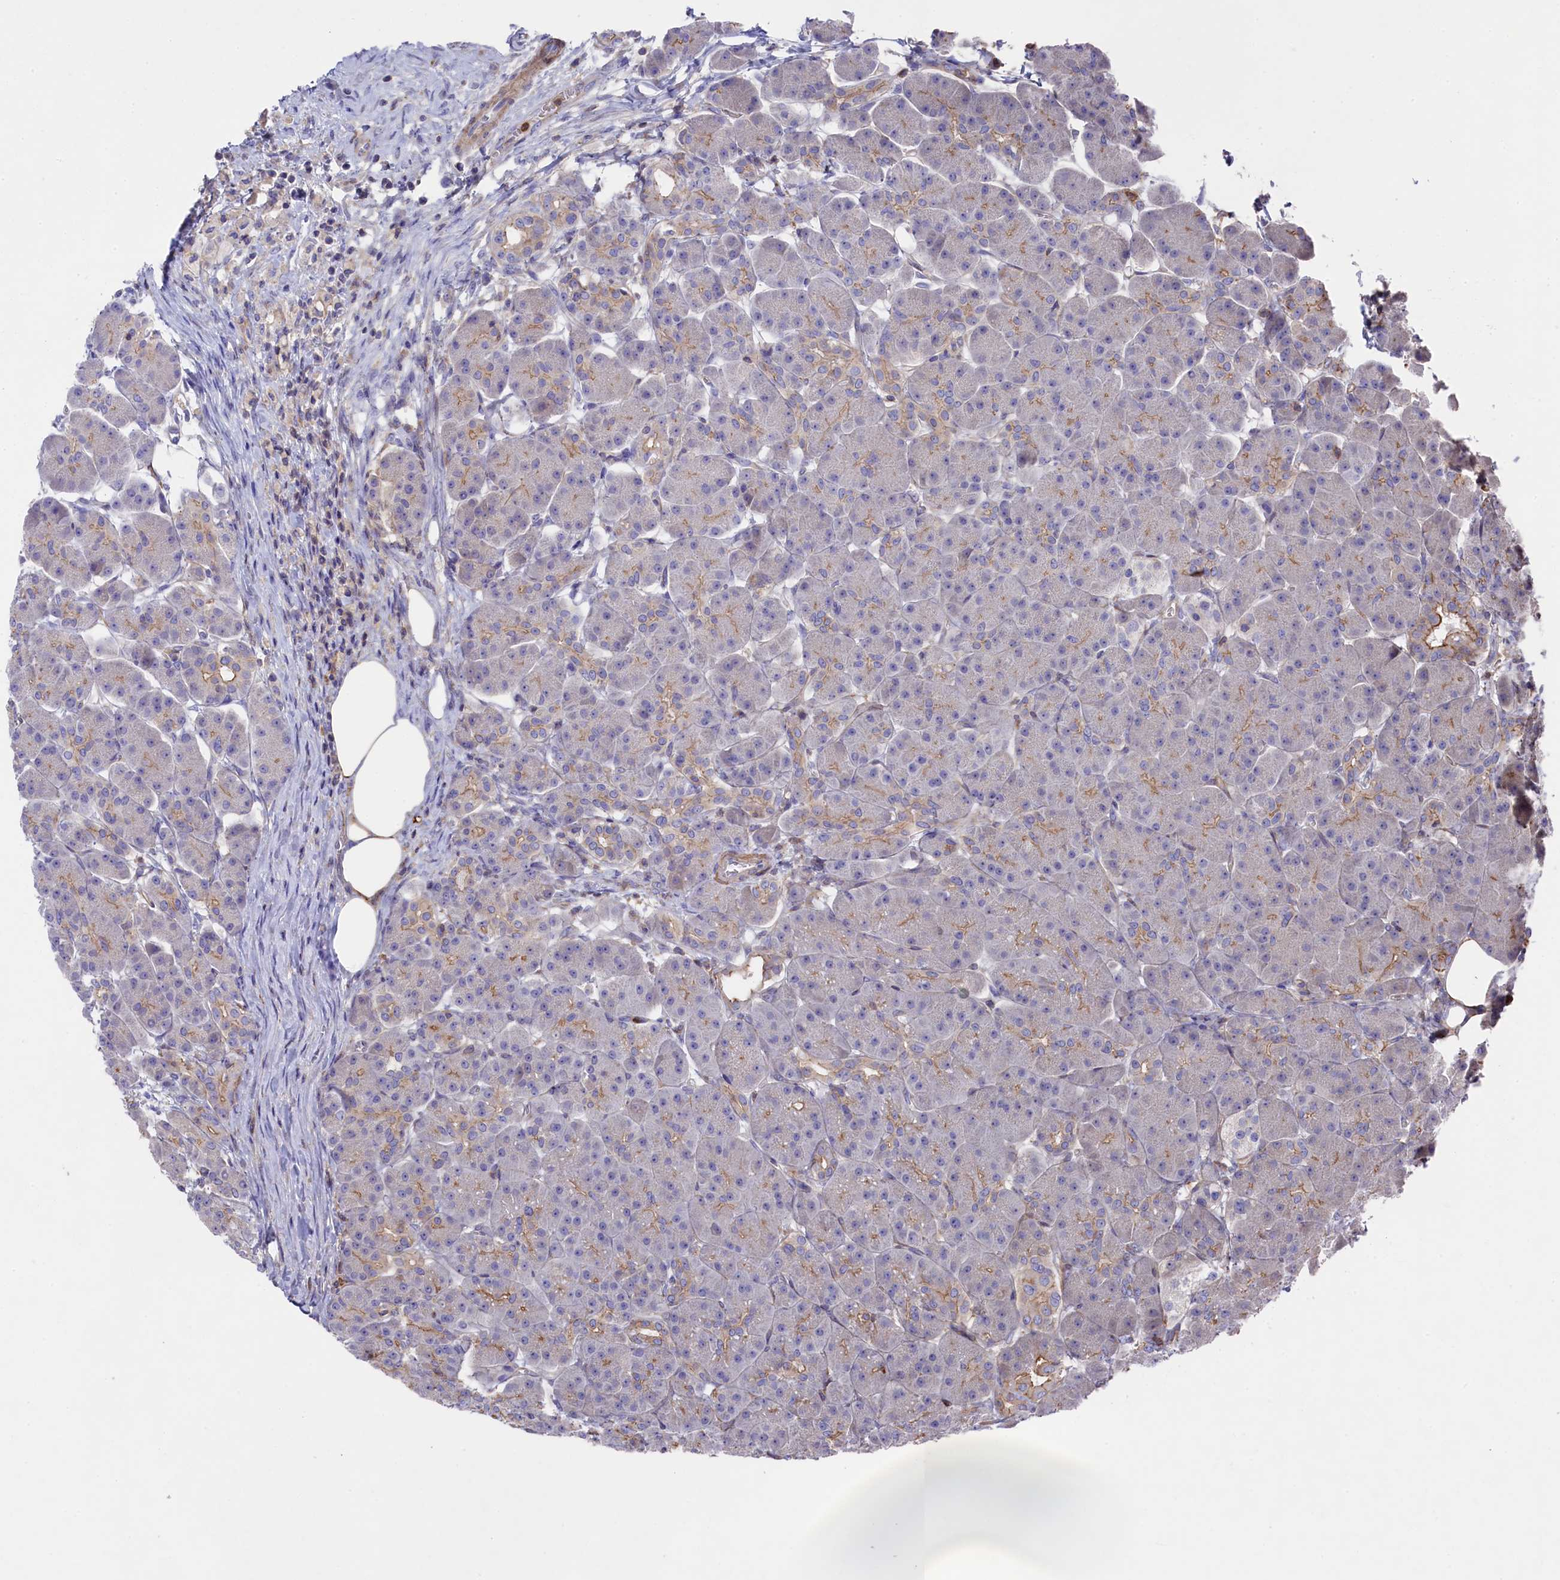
{"staining": {"intensity": "moderate", "quantity": "<25%", "location": "cytoplasmic/membranous"}, "tissue": "pancreas", "cell_type": "Exocrine glandular cells", "image_type": "normal", "snomed": [{"axis": "morphology", "description": "Normal tissue, NOS"}, {"axis": "topography", "description": "Pancreas"}], "caption": "The histopathology image exhibits a brown stain indicating the presence of a protein in the cytoplasmic/membranous of exocrine glandular cells in pancreas.", "gene": "RAPSN", "patient": {"sex": "male", "age": 63}}